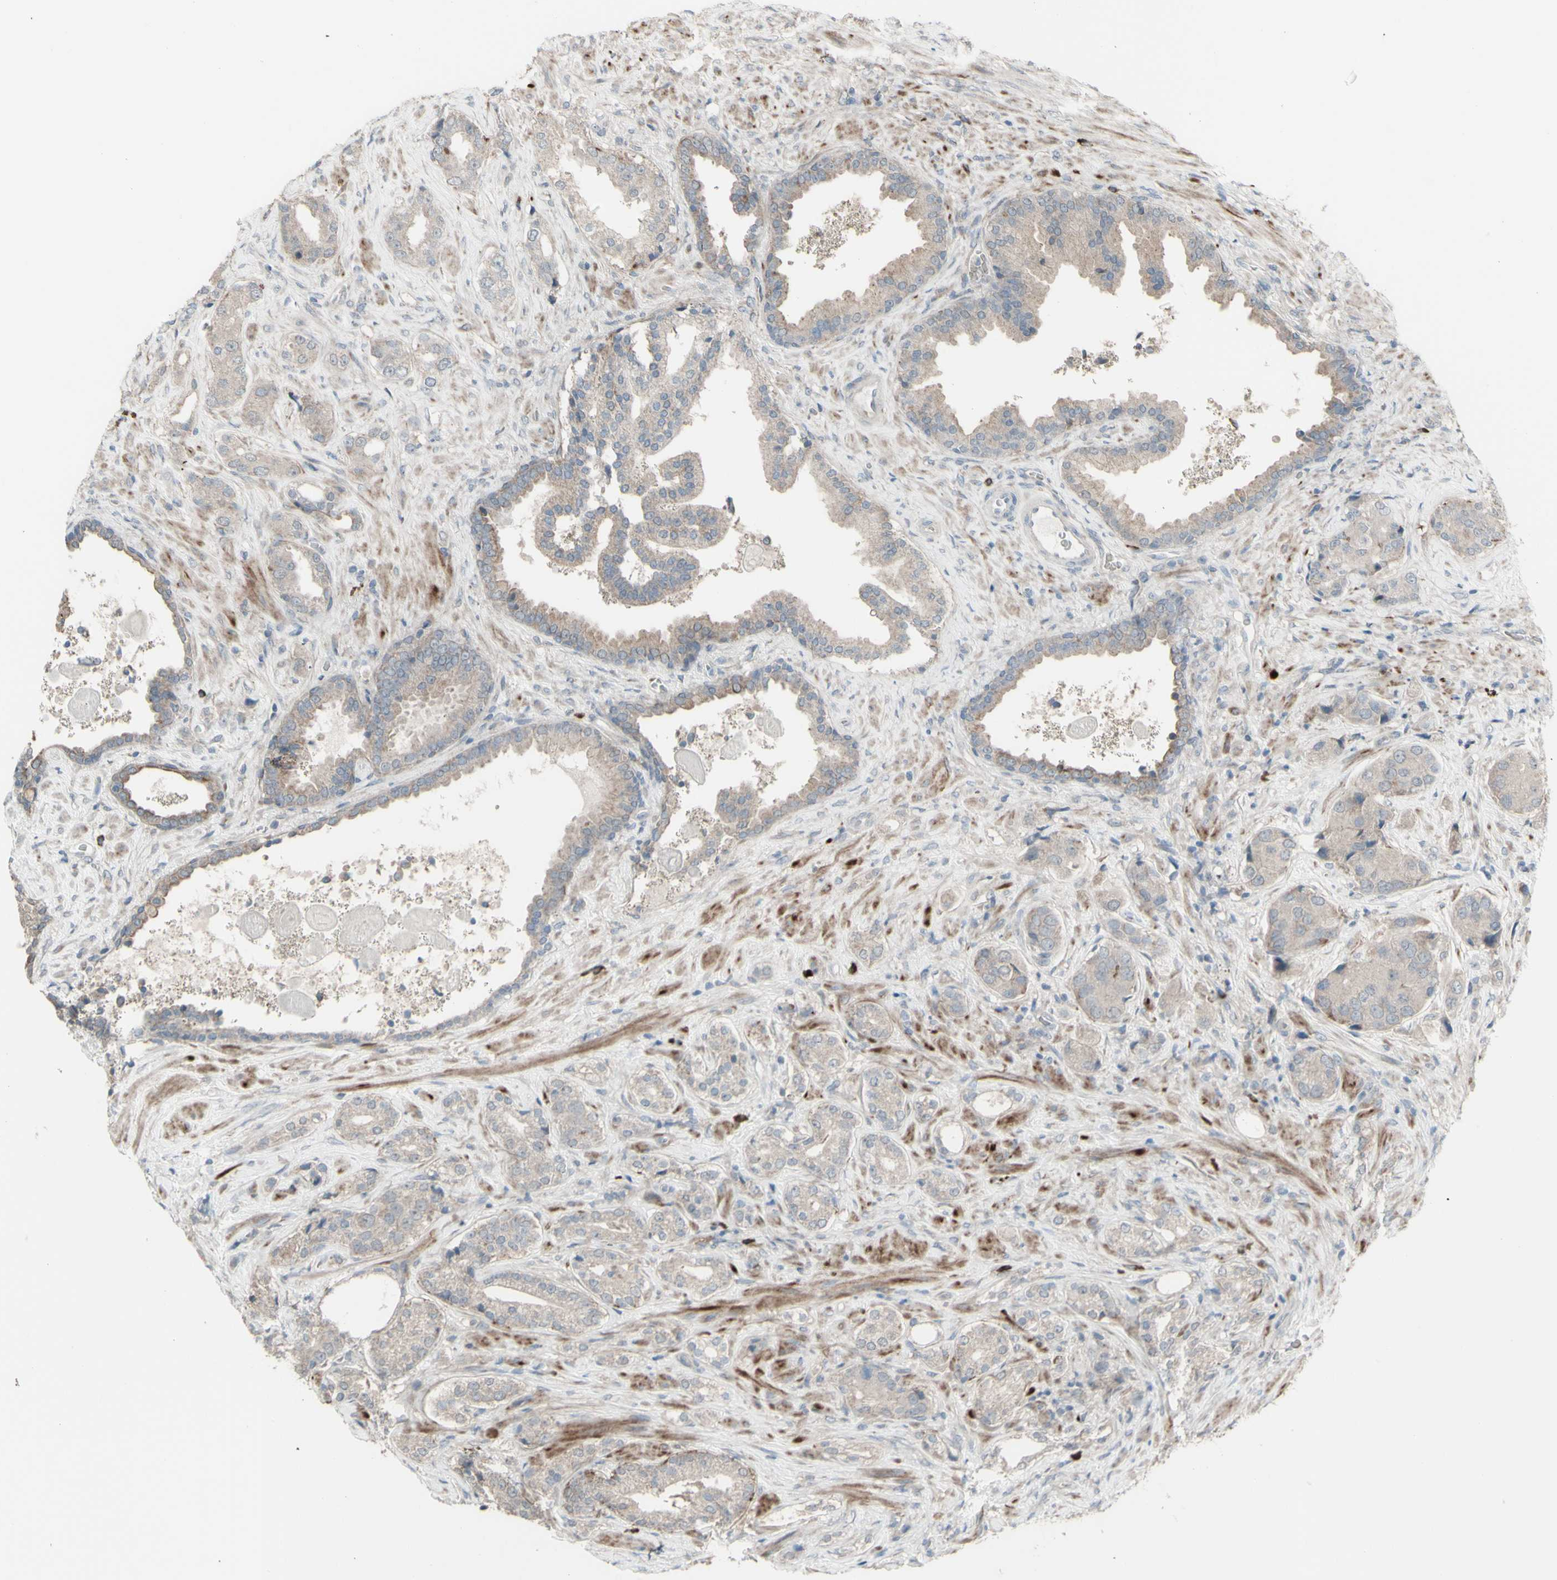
{"staining": {"intensity": "weak", "quantity": ">75%", "location": "cytoplasmic/membranous"}, "tissue": "prostate cancer", "cell_type": "Tumor cells", "image_type": "cancer", "snomed": [{"axis": "morphology", "description": "Adenocarcinoma, High grade"}, {"axis": "topography", "description": "Prostate"}], "caption": "Adenocarcinoma (high-grade) (prostate) stained with a protein marker displays weak staining in tumor cells.", "gene": "GRAMD1B", "patient": {"sex": "male", "age": 71}}